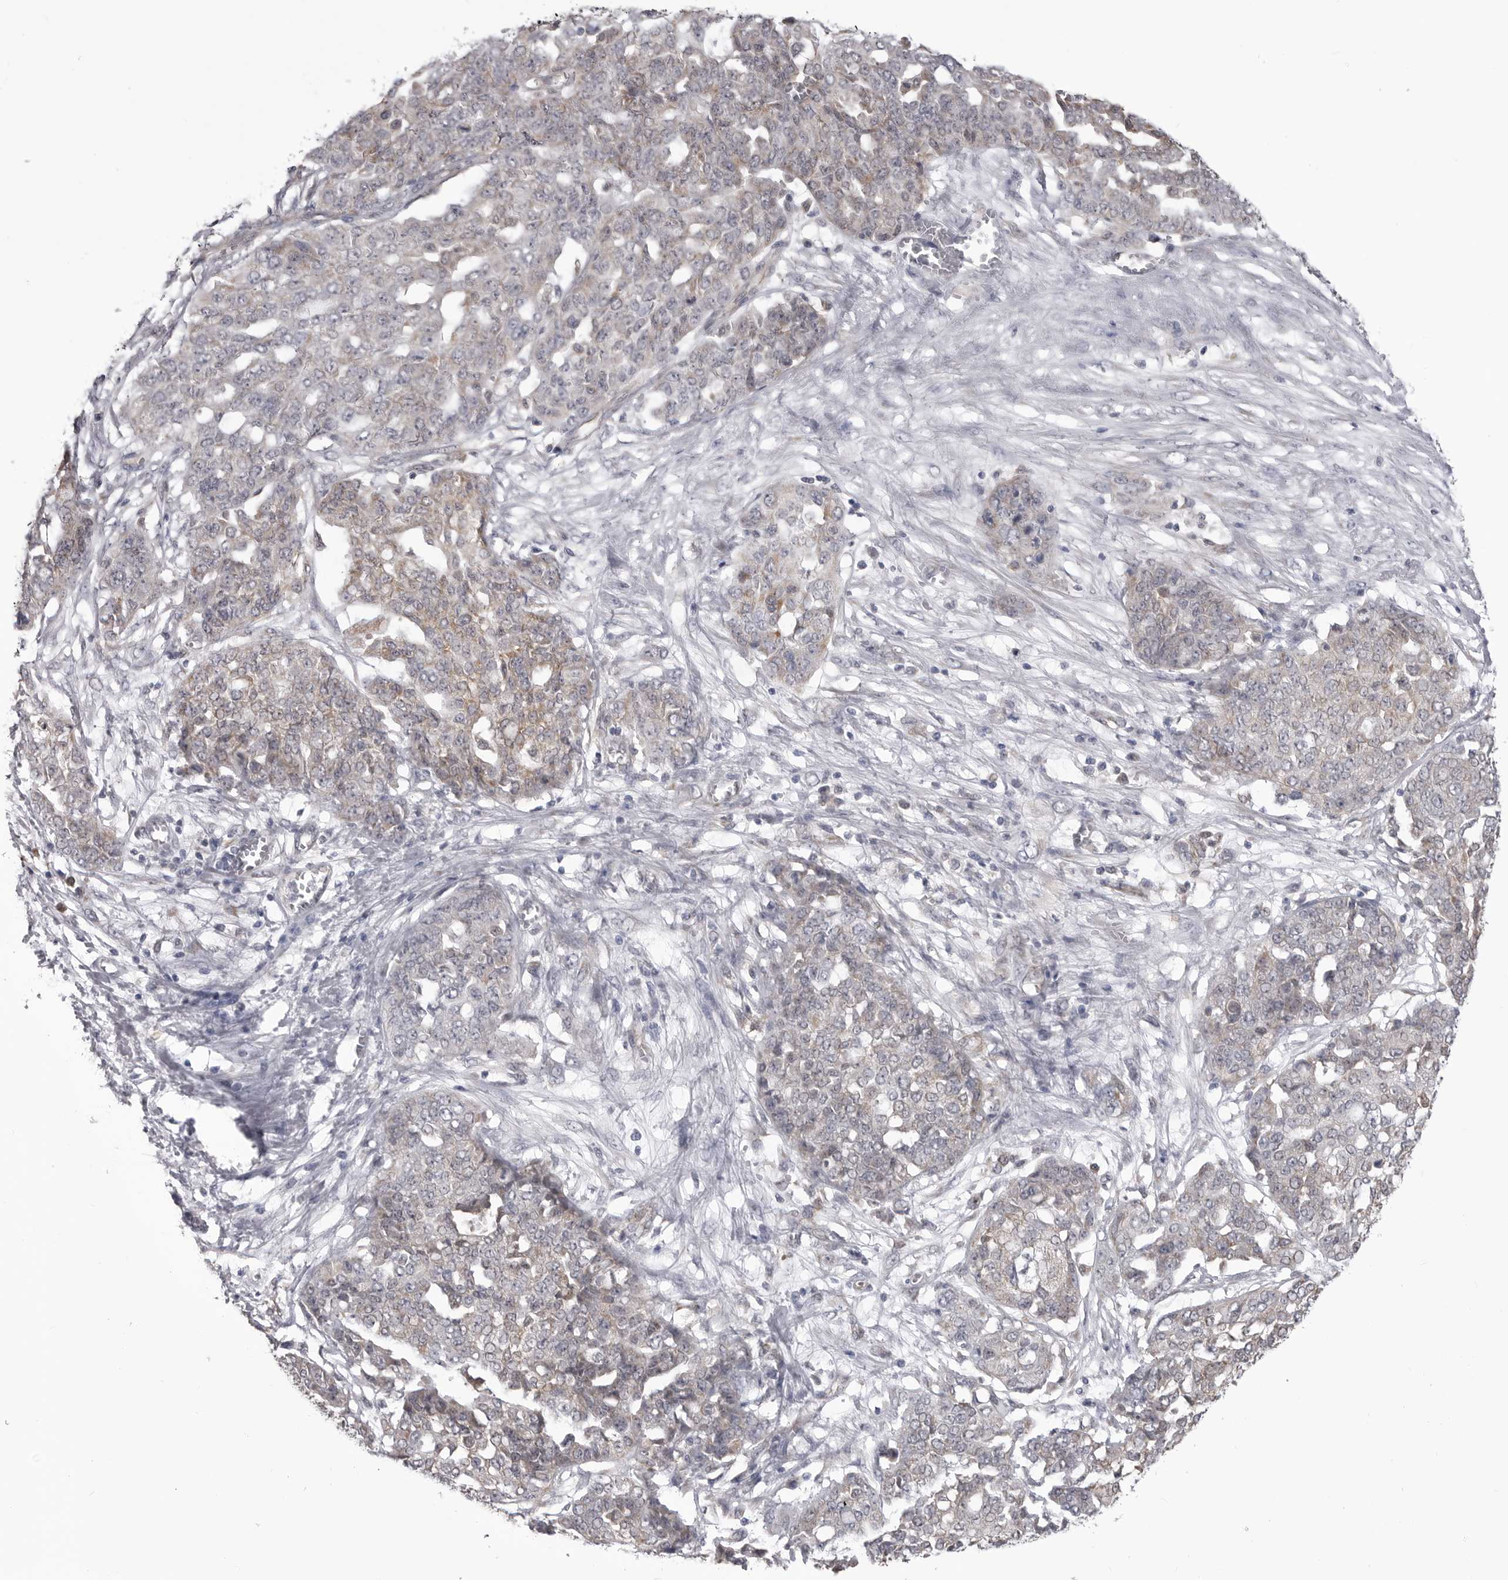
{"staining": {"intensity": "weak", "quantity": "<25%", "location": "cytoplasmic/membranous"}, "tissue": "ovarian cancer", "cell_type": "Tumor cells", "image_type": "cancer", "snomed": [{"axis": "morphology", "description": "Cystadenocarcinoma, serous, NOS"}, {"axis": "topography", "description": "Soft tissue"}, {"axis": "topography", "description": "Ovary"}], "caption": "This is an IHC photomicrograph of human ovarian cancer. There is no positivity in tumor cells.", "gene": "FH", "patient": {"sex": "female", "age": 57}}